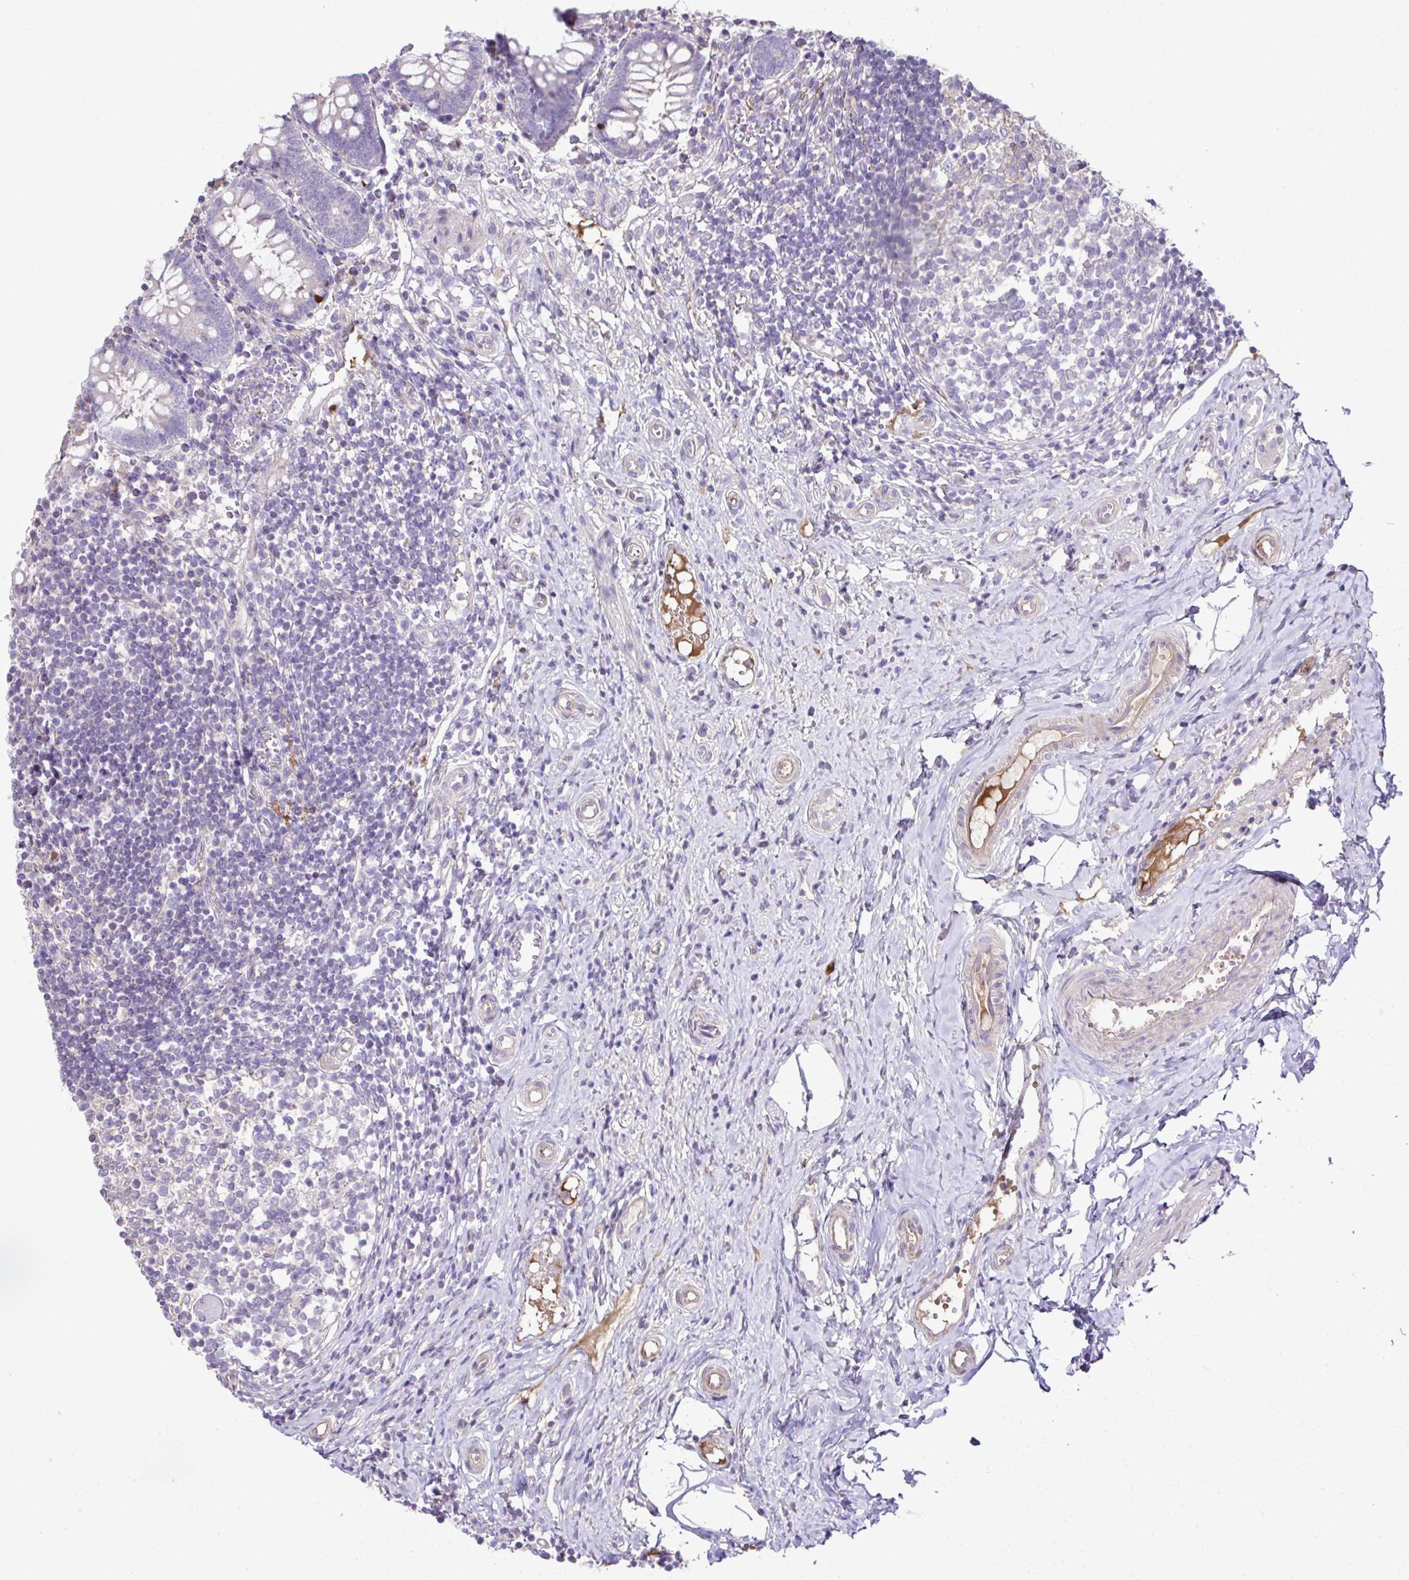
{"staining": {"intensity": "weak", "quantity": "25%-75%", "location": "cytoplasmic/membranous"}, "tissue": "appendix", "cell_type": "Glandular cells", "image_type": "normal", "snomed": [{"axis": "morphology", "description": "Normal tissue, NOS"}, {"axis": "topography", "description": "Appendix"}], "caption": "Protein analysis of normal appendix shows weak cytoplasmic/membranous expression in approximately 25%-75% of glandular cells.", "gene": "CCDC85C", "patient": {"sex": "female", "age": 17}}